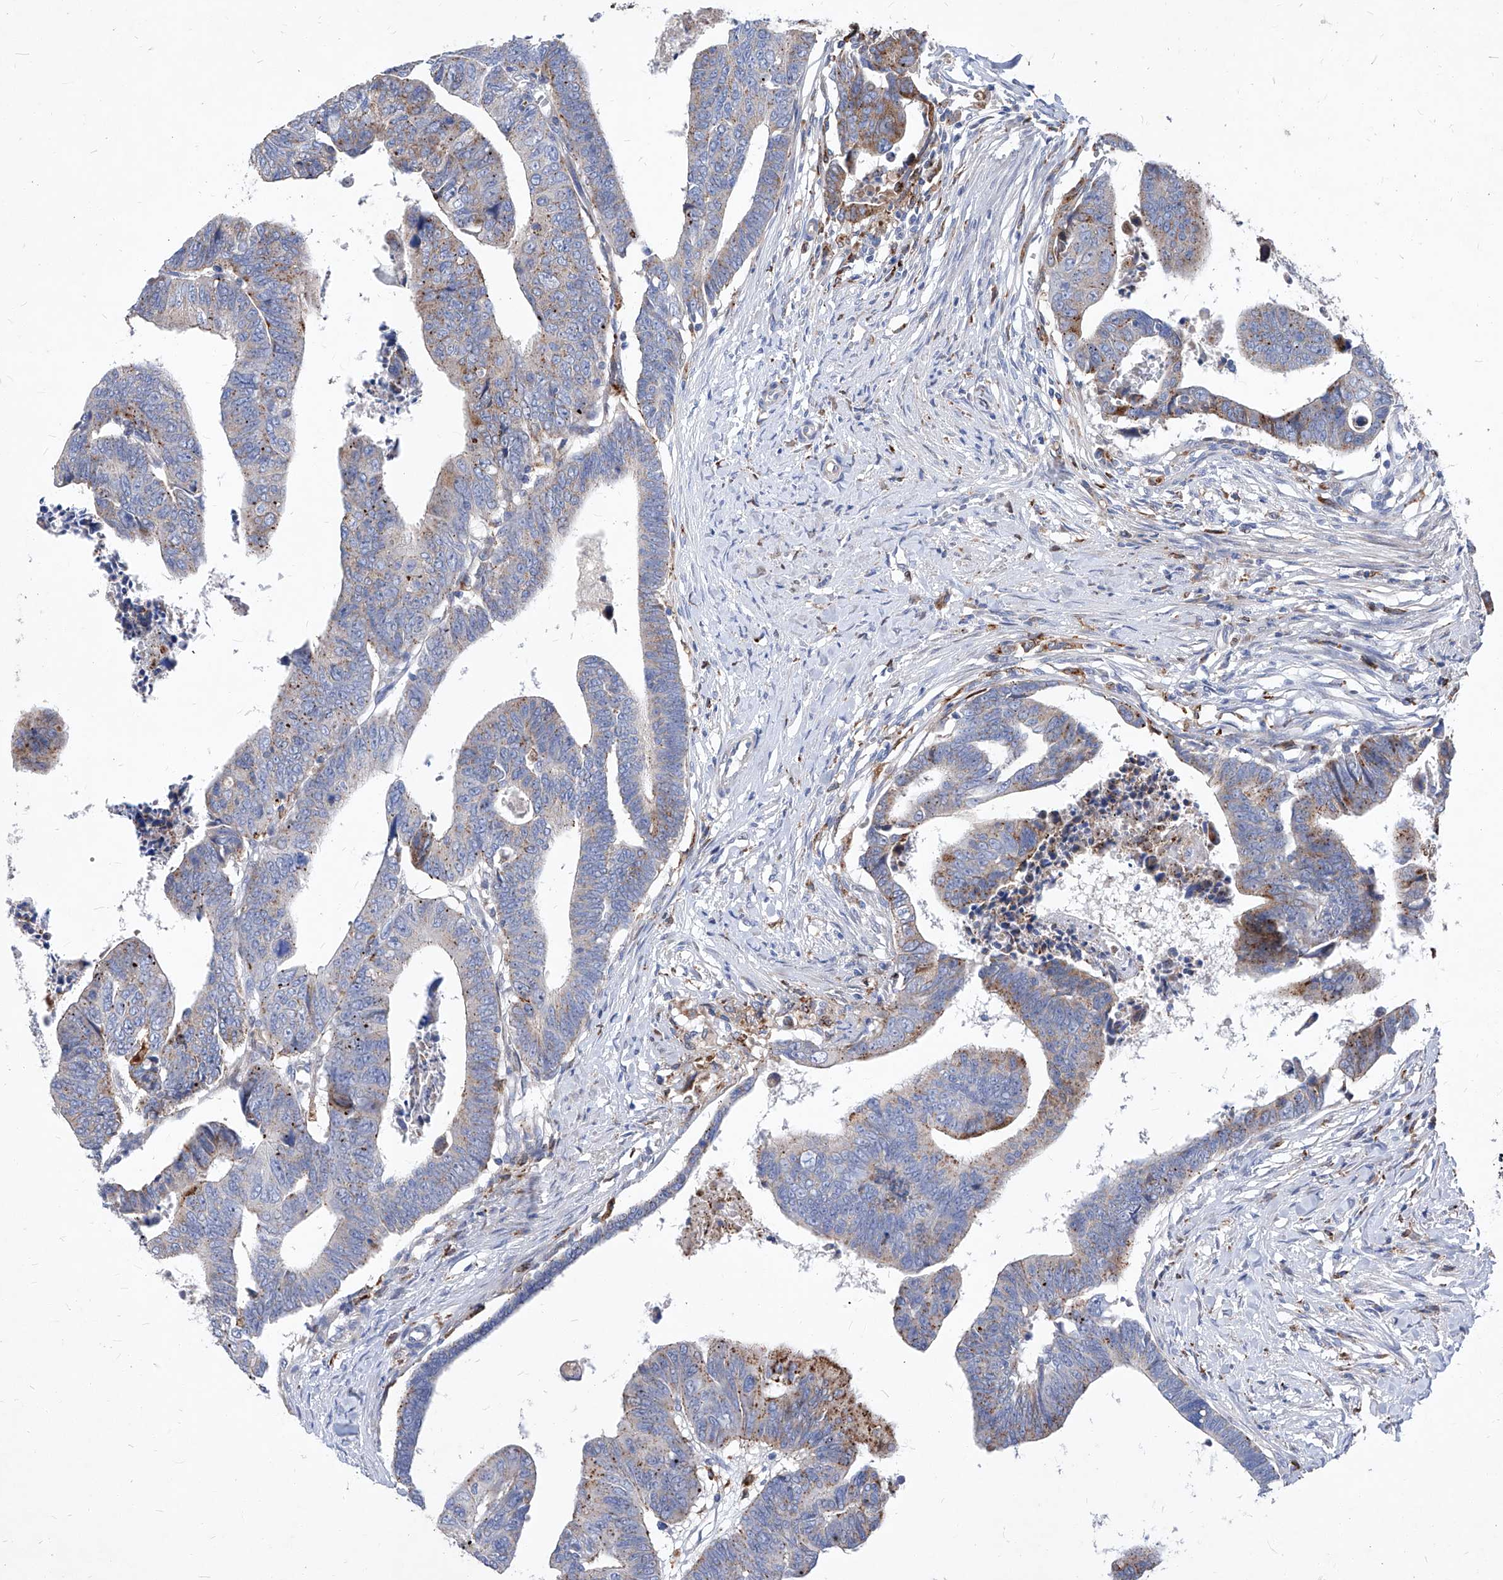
{"staining": {"intensity": "moderate", "quantity": "25%-75%", "location": "cytoplasmic/membranous"}, "tissue": "colorectal cancer", "cell_type": "Tumor cells", "image_type": "cancer", "snomed": [{"axis": "morphology", "description": "Adenocarcinoma, NOS"}, {"axis": "topography", "description": "Rectum"}], "caption": "Immunohistochemistry (DAB (3,3'-diaminobenzidine)) staining of human colorectal adenocarcinoma exhibits moderate cytoplasmic/membranous protein staining in approximately 25%-75% of tumor cells.", "gene": "UBOX5", "patient": {"sex": "female", "age": 65}}